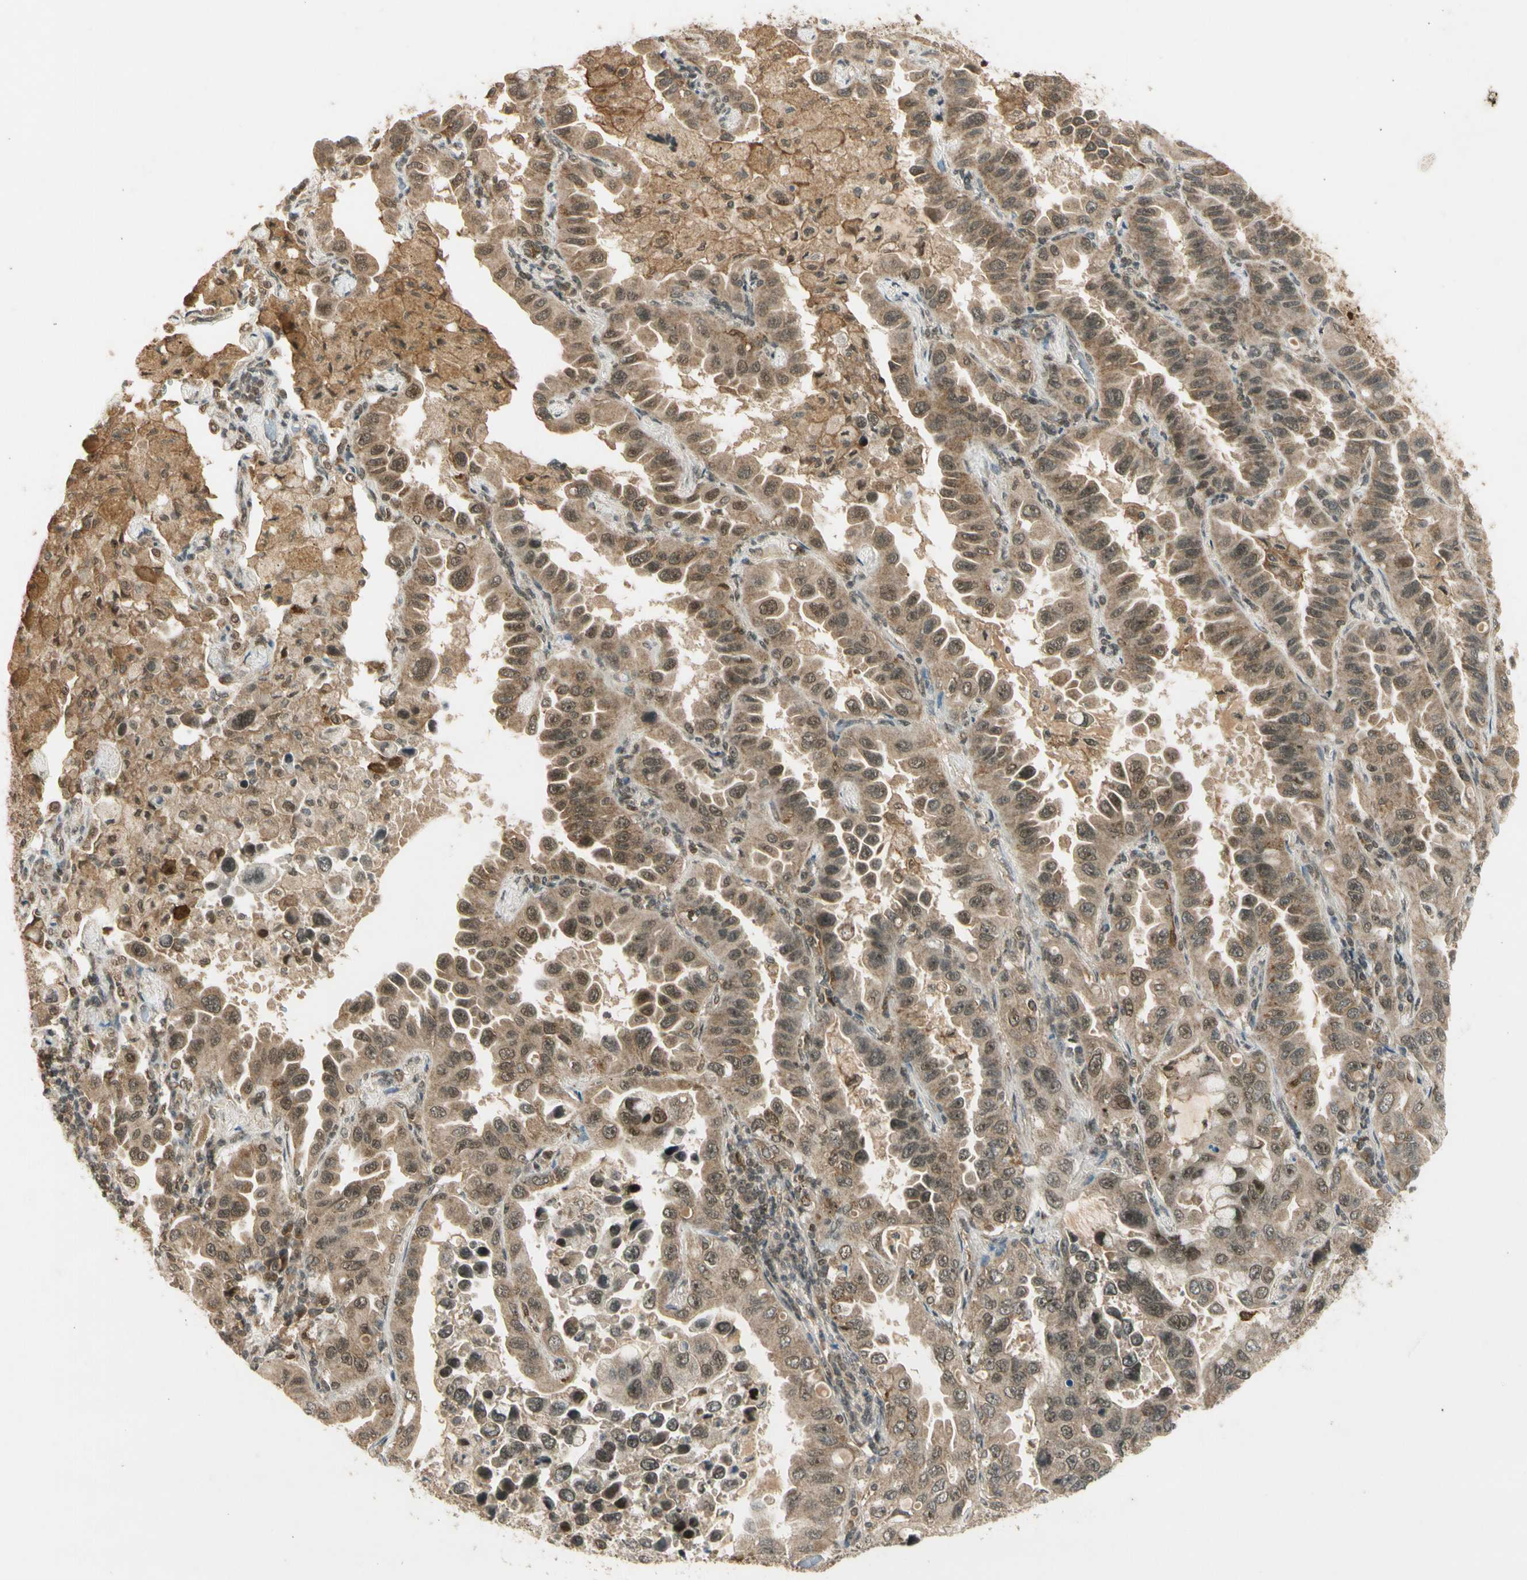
{"staining": {"intensity": "weak", "quantity": ">75%", "location": "cytoplasmic/membranous,nuclear"}, "tissue": "lung cancer", "cell_type": "Tumor cells", "image_type": "cancer", "snomed": [{"axis": "morphology", "description": "Adenocarcinoma, NOS"}, {"axis": "topography", "description": "Lung"}], "caption": "Protein expression analysis of human adenocarcinoma (lung) reveals weak cytoplasmic/membranous and nuclear expression in approximately >75% of tumor cells. The staining was performed using DAB, with brown indicating positive protein expression. Nuclei are stained blue with hematoxylin.", "gene": "ZNF135", "patient": {"sex": "male", "age": 64}}